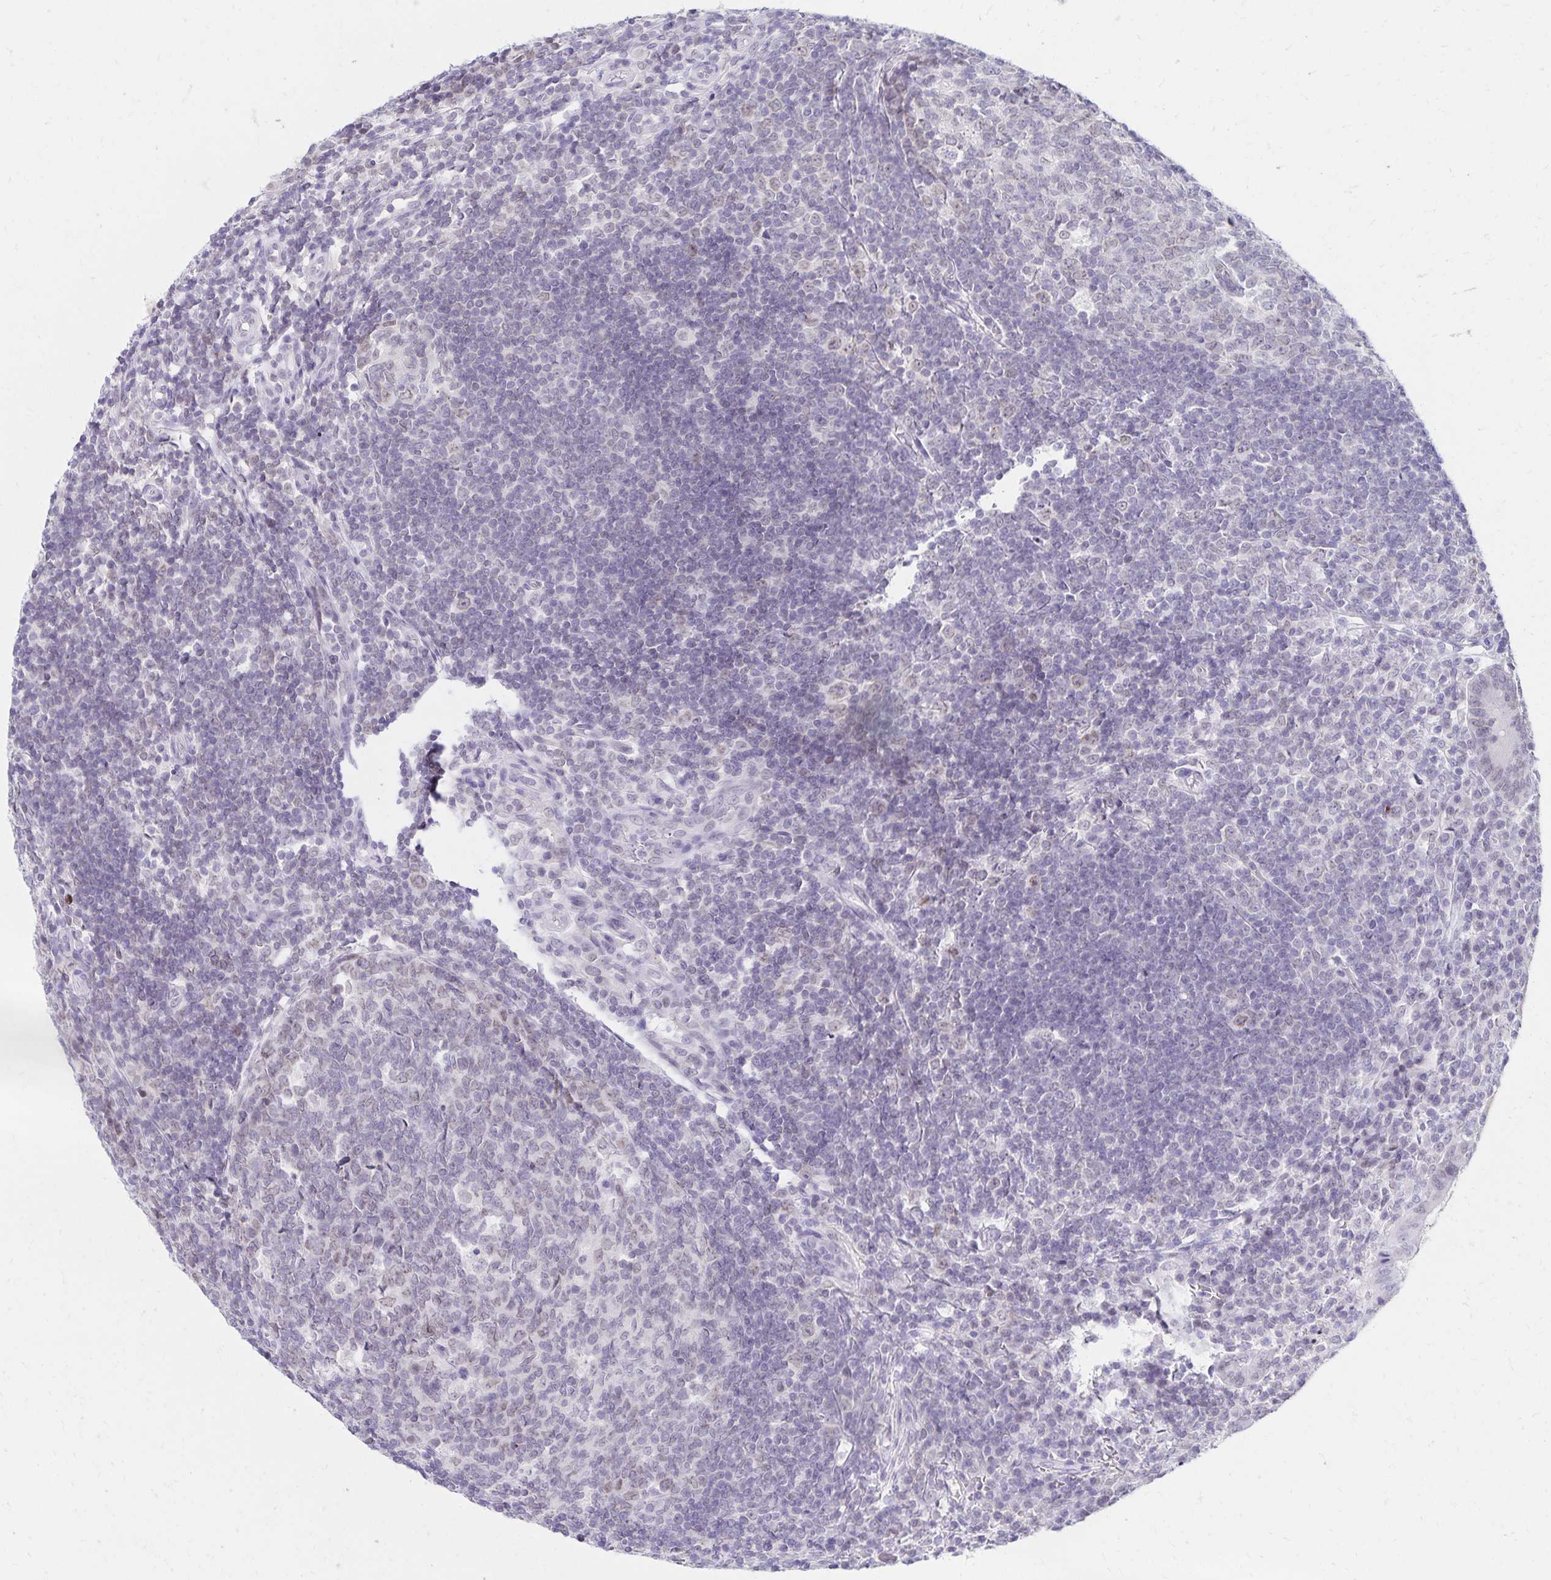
{"staining": {"intensity": "negative", "quantity": "none", "location": "none"}, "tissue": "appendix", "cell_type": "Glandular cells", "image_type": "normal", "snomed": [{"axis": "morphology", "description": "Normal tissue, NOS"}, {"axis": "topography", "description": "Appendix"}], "caption": "Glandular cells are negative for brown protein staining in benign appendix. The staining is performed using DAB (3,3'-diaminobenzidine) brown chromogen with nuclei counter-stained in using hematoxylin.", "gene": "FAM166C", "patient": {"sex": "male", "age": 18}}